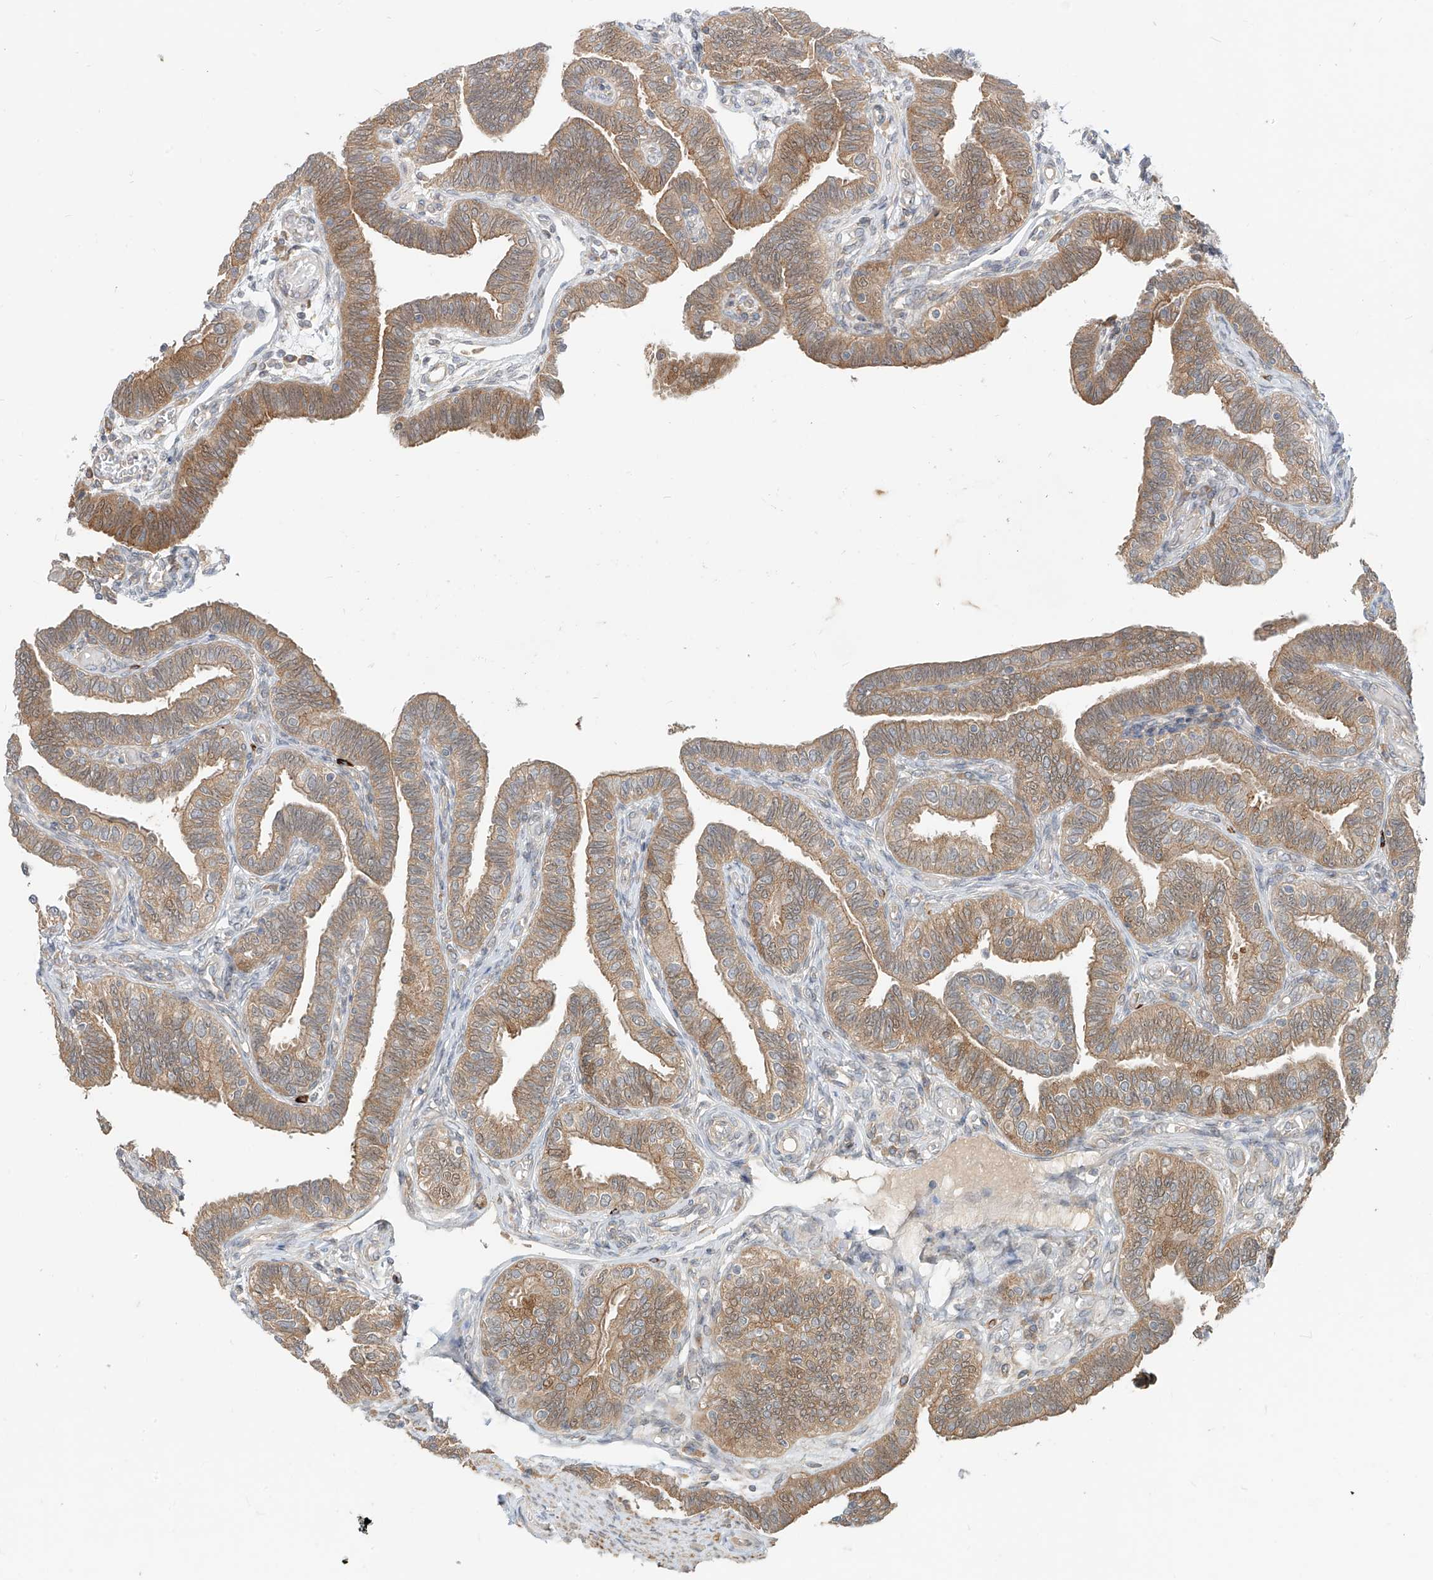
{"staining": {"intensity": "moderate", "quantity": ">75%", "location": "cytoplasmic/membranous"}, "tissue": "fallopian tube", "cell_type": "Glandular cells", "image_type": "normal", "snomed": [{"axis": "morphology", "description": "Normal tissue, NOS"}, {"axis": "topography", "description": "Fallopian tube"}], "caption": "Fallopian tube was stained to show a protein in brown. There is medium levels of moderate cytoplasmic/membranous expression in about >75% of glandular cells.", "gene": "MTUS2", "patient": {"sex": "female", "age": 39}}